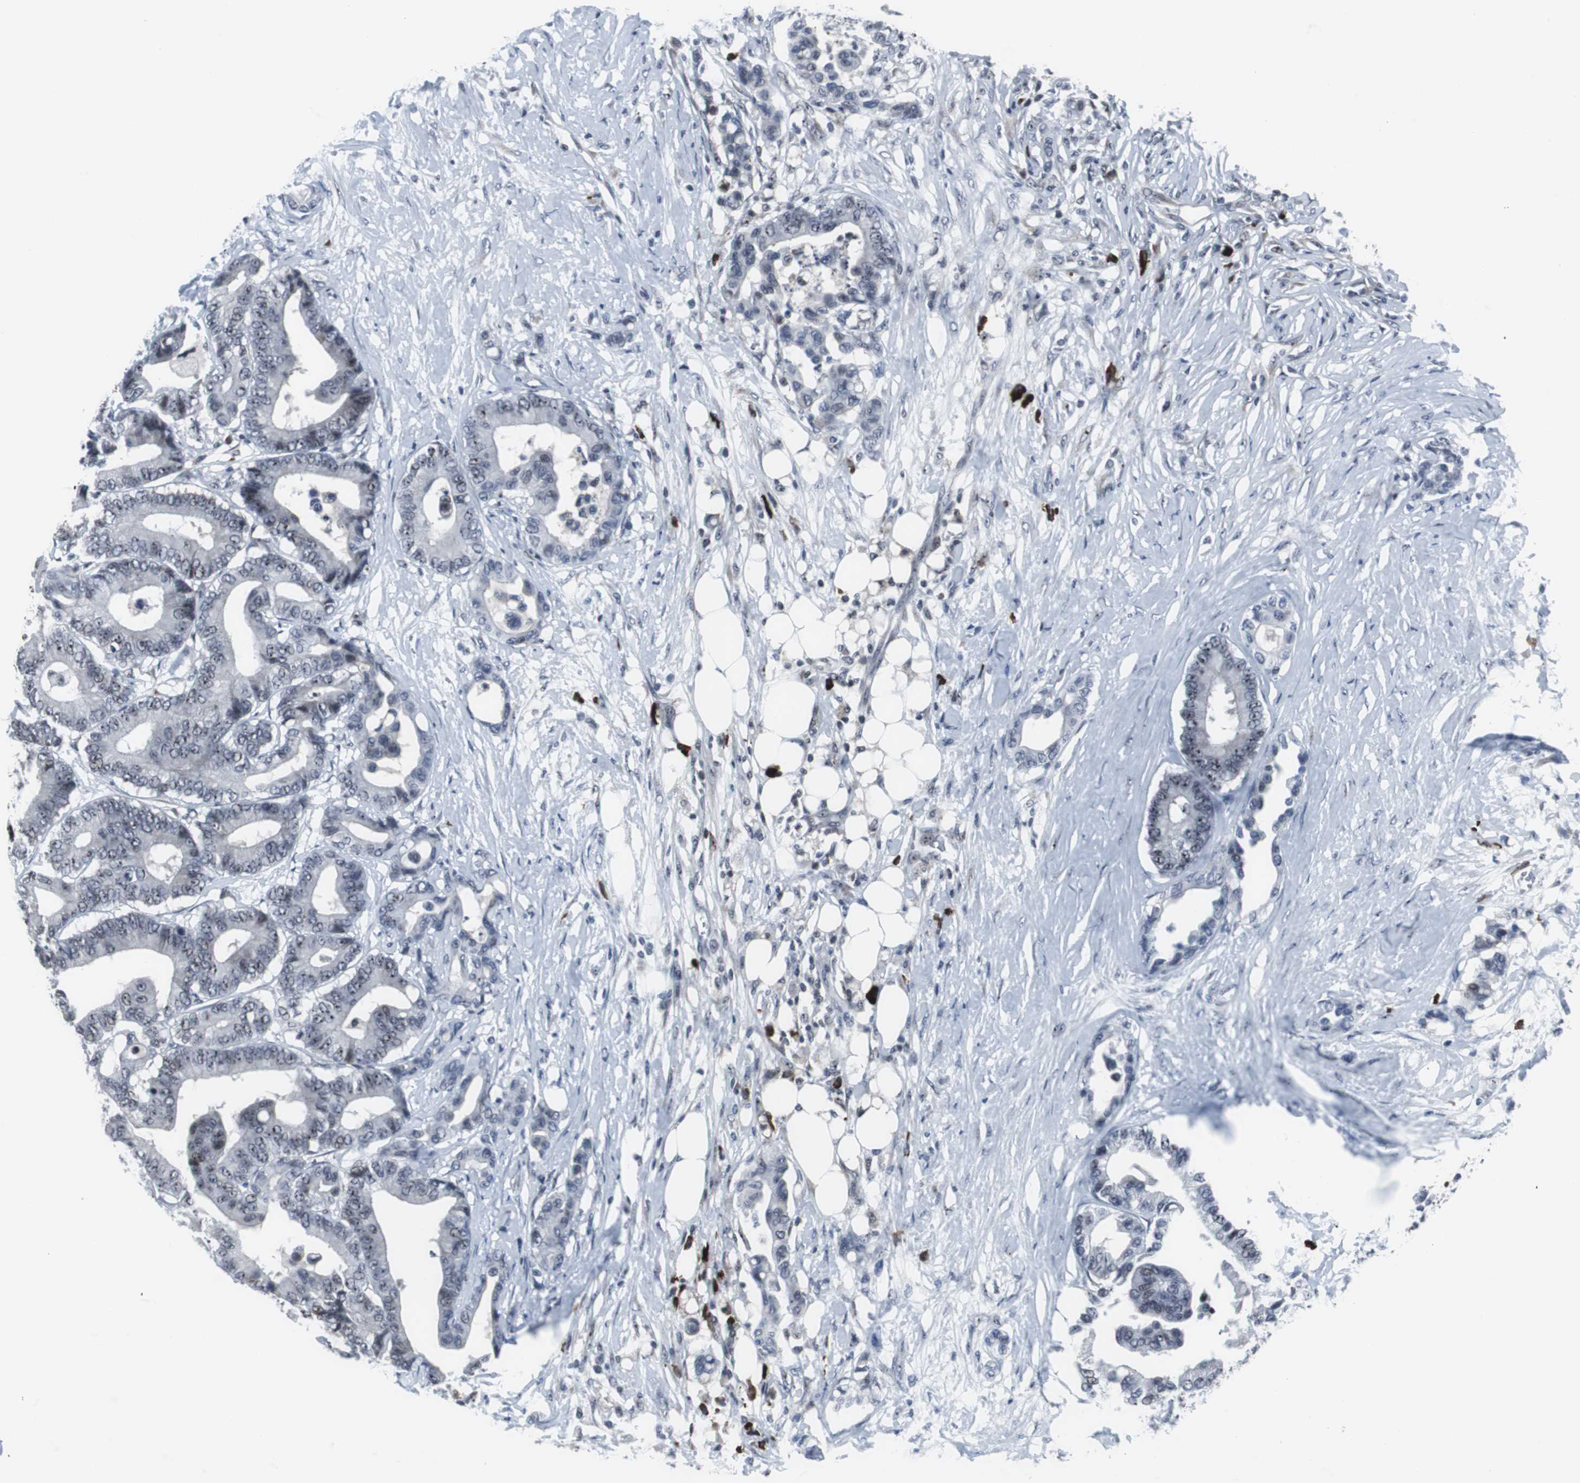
{"staining": {"intensity": "negative", "quantity": "none", "location": "none"}, "tissue": "colorectal cancer", "cell_type": "Tumor cells", "image_type": "cancer", "snomed": [{"axis": "morphology", "description": "Normal tissue, NOS"}, {"axis": "morphology", "description": "Adenocarcinoma, NOS"}, {"axis": "topography", "description": "Colon"}], "caption": "Tumor cells are negative for brown protein staining in colorectal cancer (adenocarcinoma). The staining is performed using DAB brown chromogen with nuclei counter-stained in using hematoxylin.", "gene": "DOK1", "patient": {"sex": "male", "age": 82}}